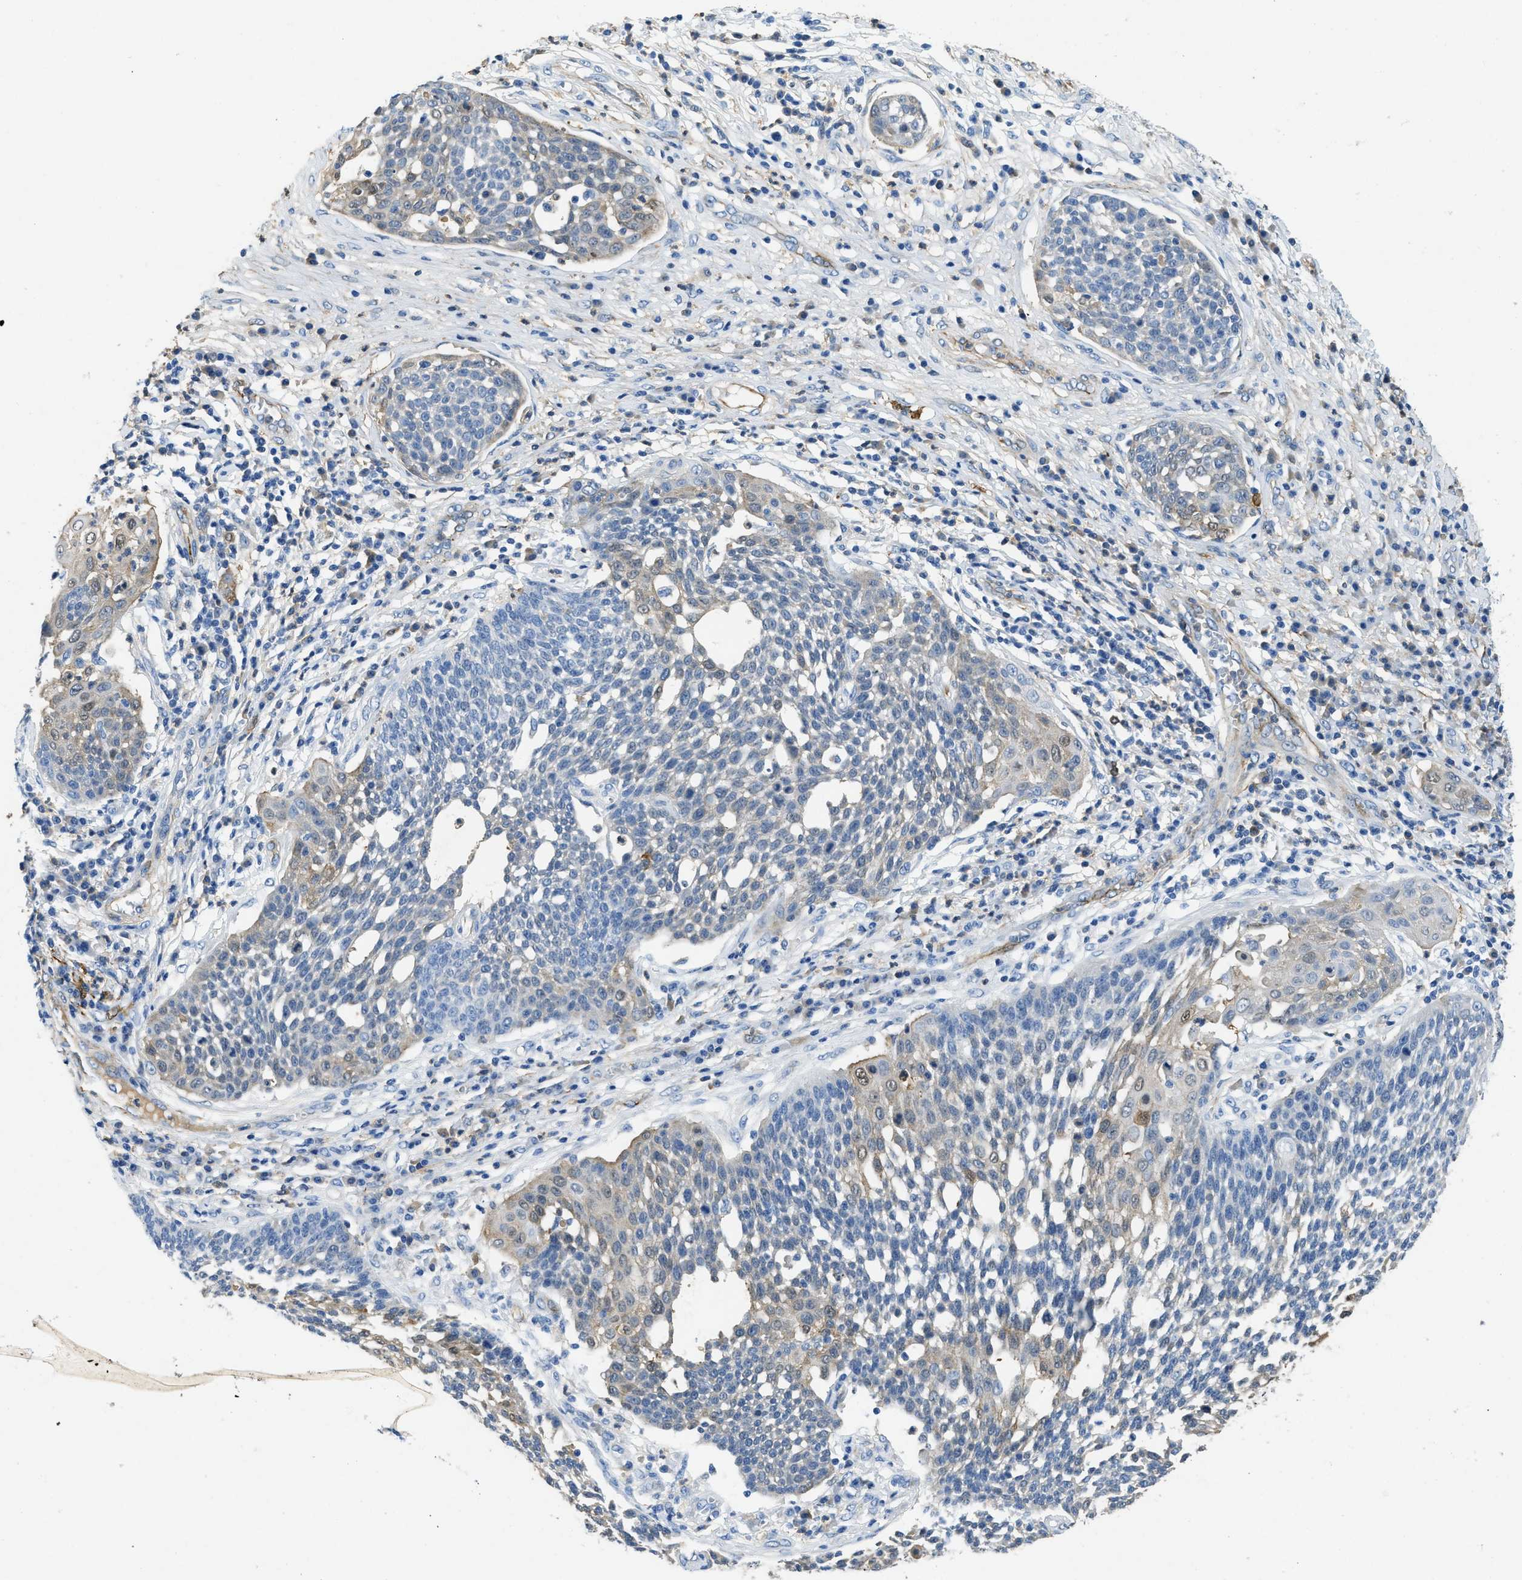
{"staining": {"intensity": "weak", "quantity": "<25%", "location": "cytoplasmic/membranous,nuclear"}, "tissue": "cervical cancer", "cell_type": "Tumor cells", "image_type": "cancer", "snomed": [{"axis": "morphology", "description": "Squamous cell carcinoma, NOS"}, {"axis": "topography", "description": "Cervix"}], "caption": "Human cervical squamous cell carcinoma stained for a protein using immunohistochemistry (IHC) exhibits no expression in tumor cells.", "gene": "SPEG", "patient": {"sex": "female", "age": 34}}